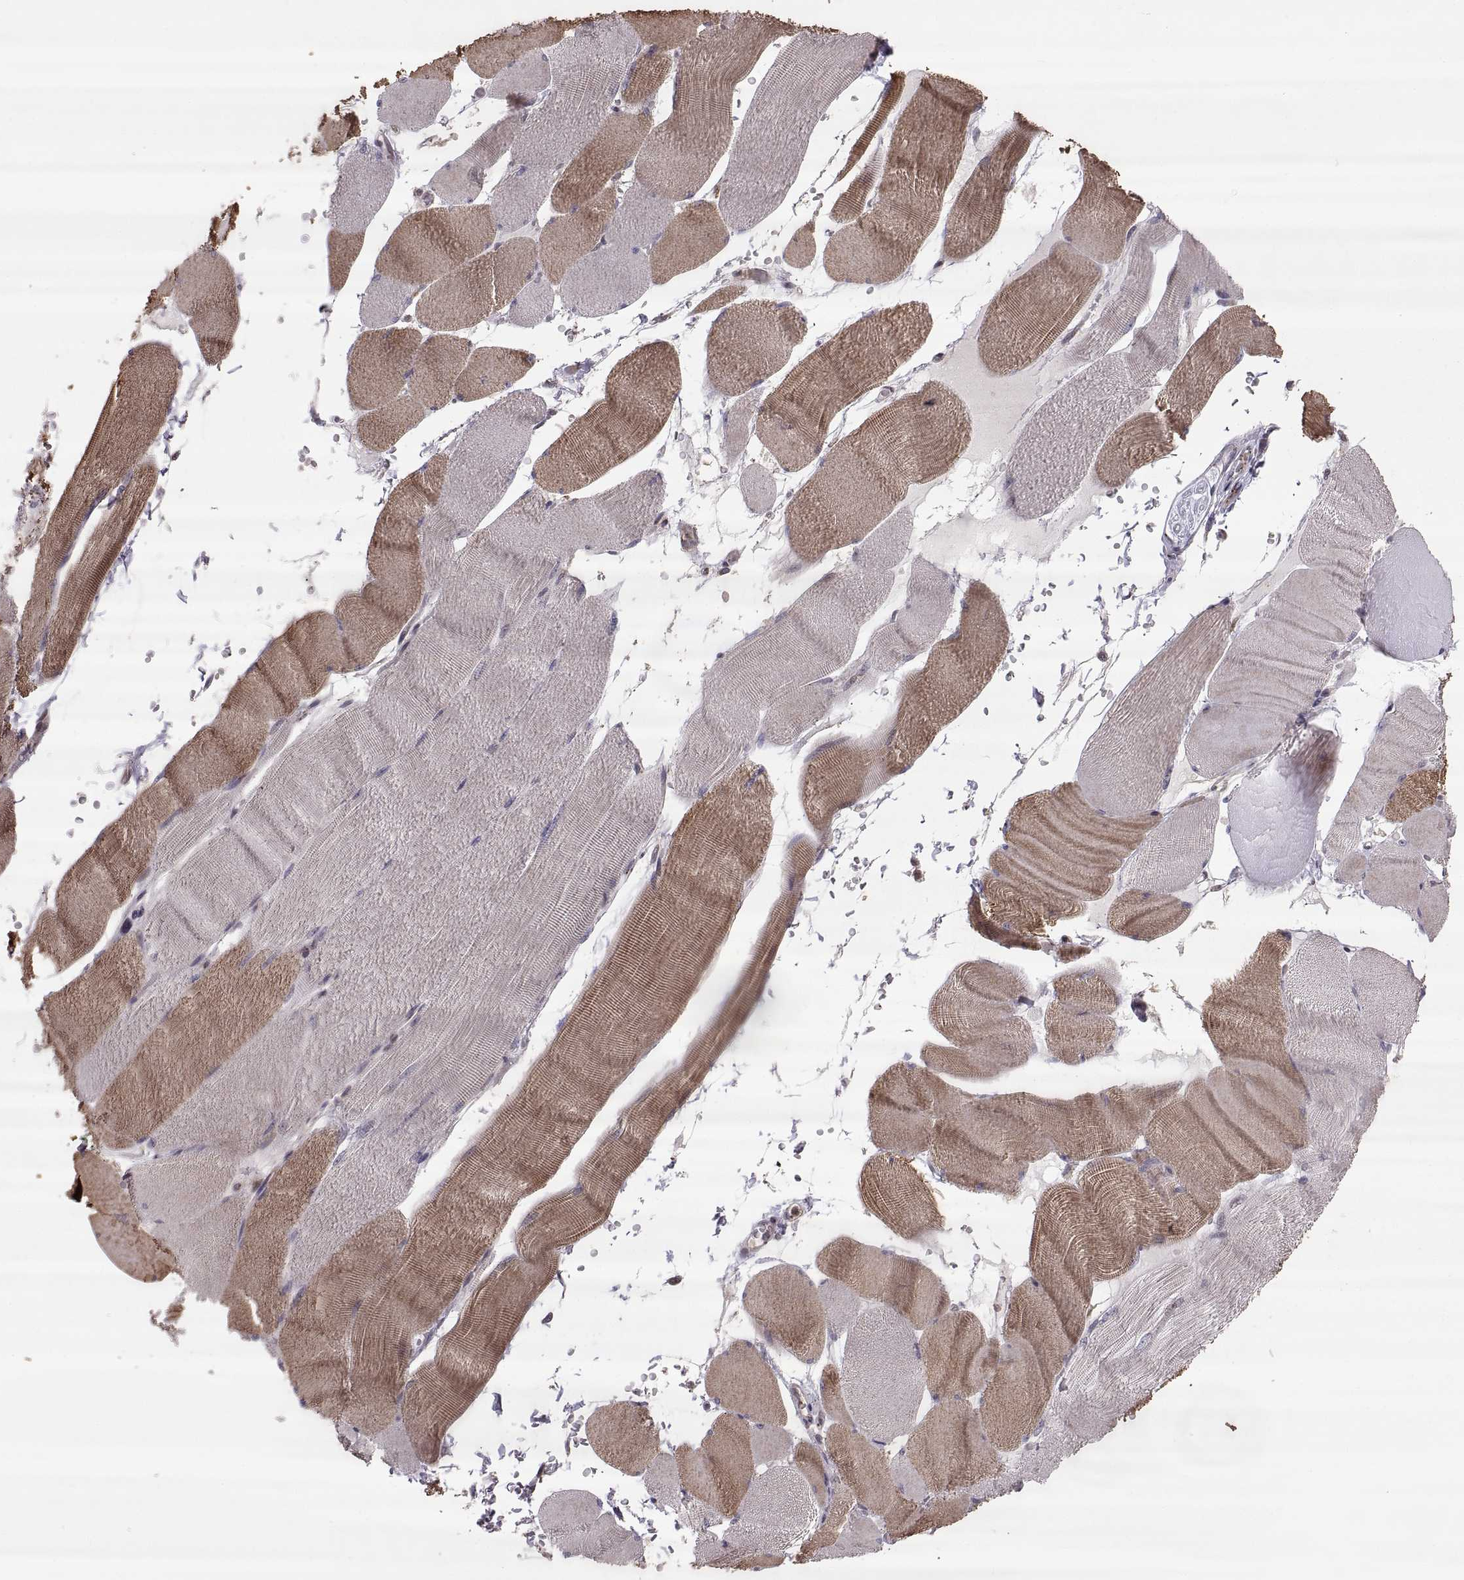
{"staining": {"intensity": "moderate", "quantity": "25%-75%", "location": "cytoplasmic/membranous"}, "tissue": "skeletal muscle", "cell_type": "Myocytes", "image_type": "normal", "snomed": [{"axis": "morphology", "description": "Normal tissue, NOS"}, {"axis": "topography", "description": "Skeletal muscle"}], "caption": "A brown stain highlights moderate cytoplasmic/membranous positivity of a protein in myocytes of benign skeletal muscle.", "gene": "TESC", "patient": {"sex": "male", "age": 56}}